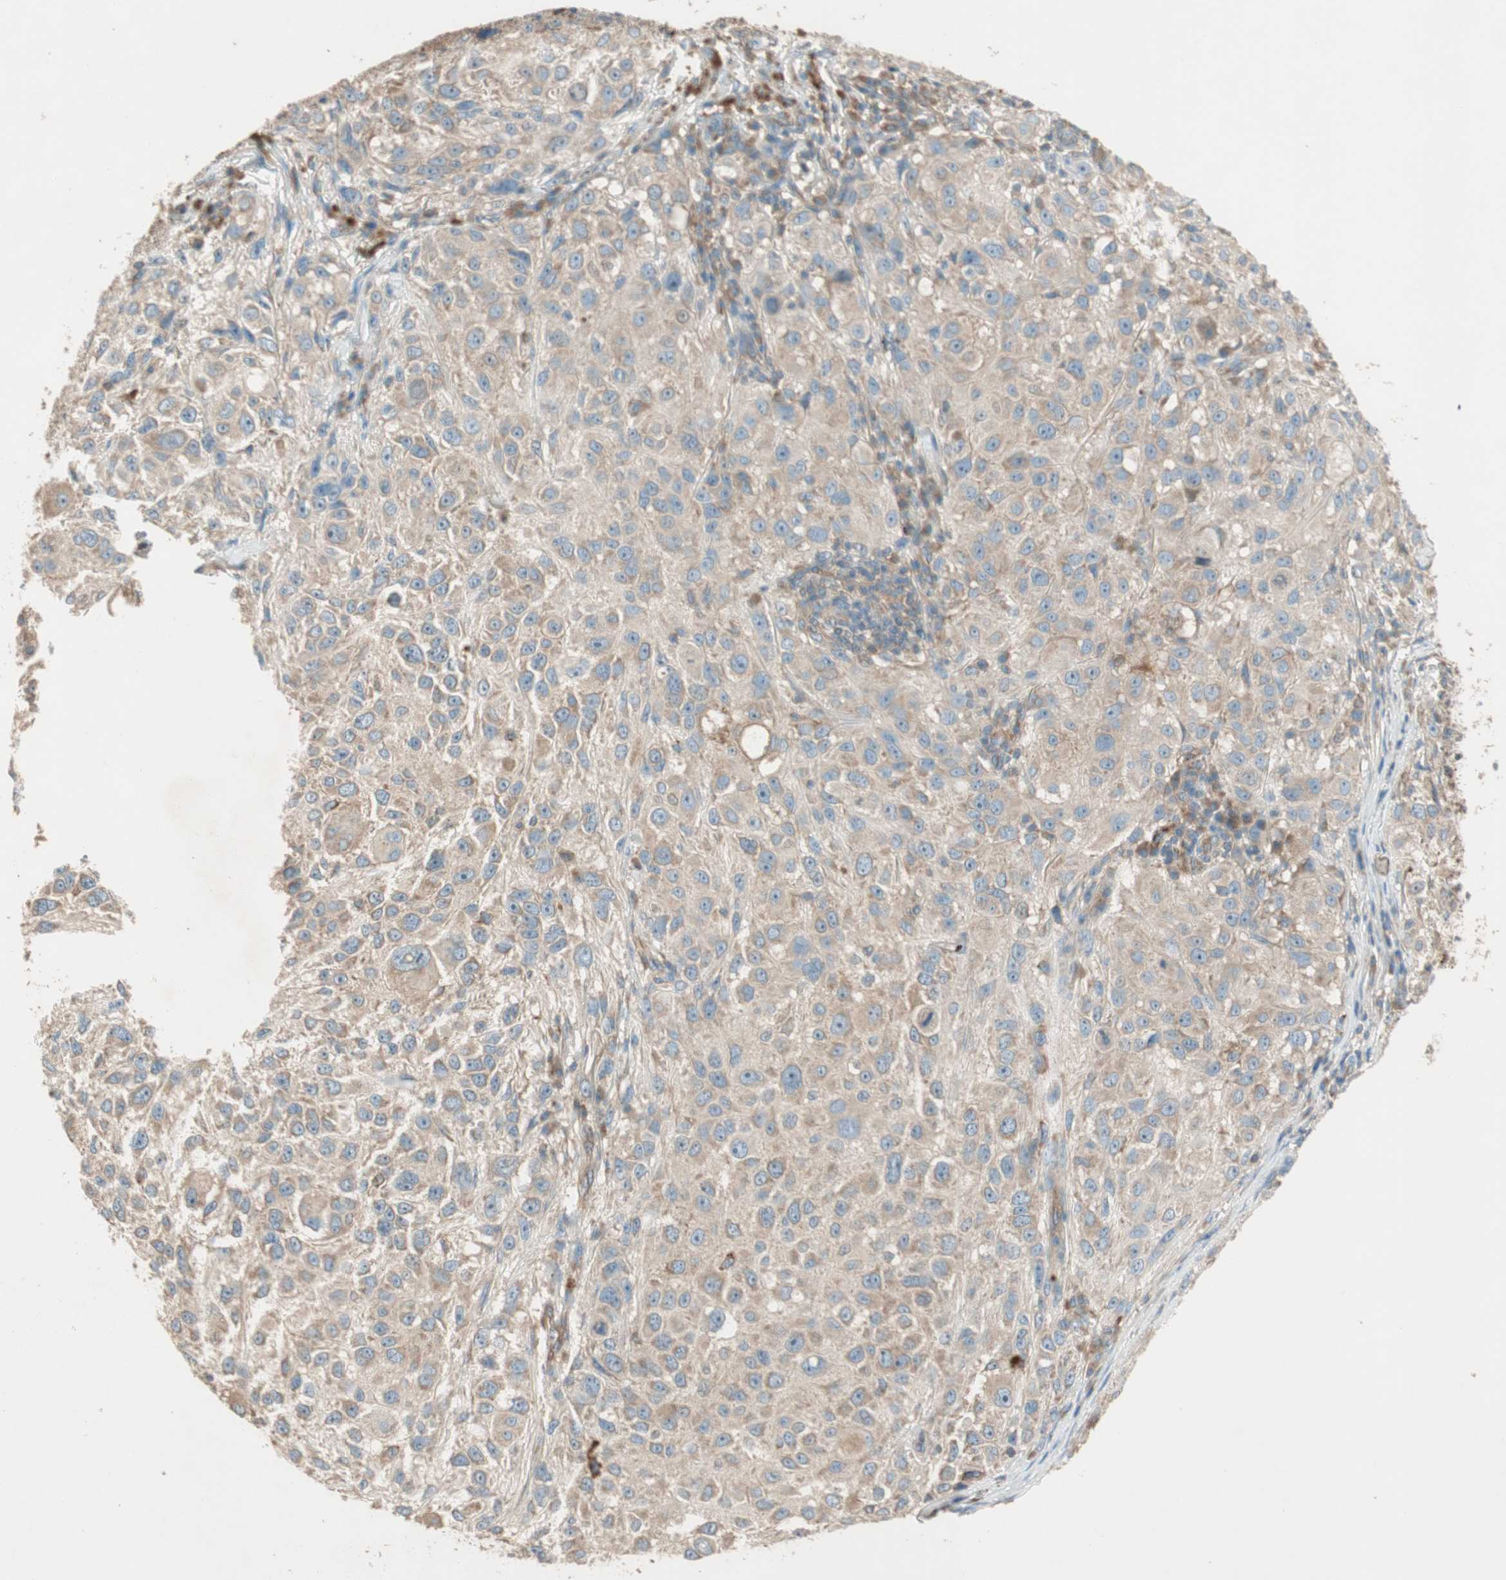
{"staining": {"intensity": "moderate", "quantity": ">75%", "location": "cytoplasmic/membranous"}, "tissue": "melanoma", "cell_type": "Tumor cells", "image_type": "cancer", "snomed": [{"axis": "morphology", "description": "Necrosis, NOS"}, {"axis": "morphology", "description": "Malignant melanoma, NOS"}, {"axis": "topography", "description": "Skin"}], "caption": "The image displays staining of malignant melanoma, revealing moderate cytoplasmic/membranous protein expression (brown color) within tumor cells. The staining was performed using DAB, with brown indicating positive protein expression. Nuclei are stained blue with hematoxylin.", "gene": "CC2D1A", "patient": {"sex": "female", "age": 87}}